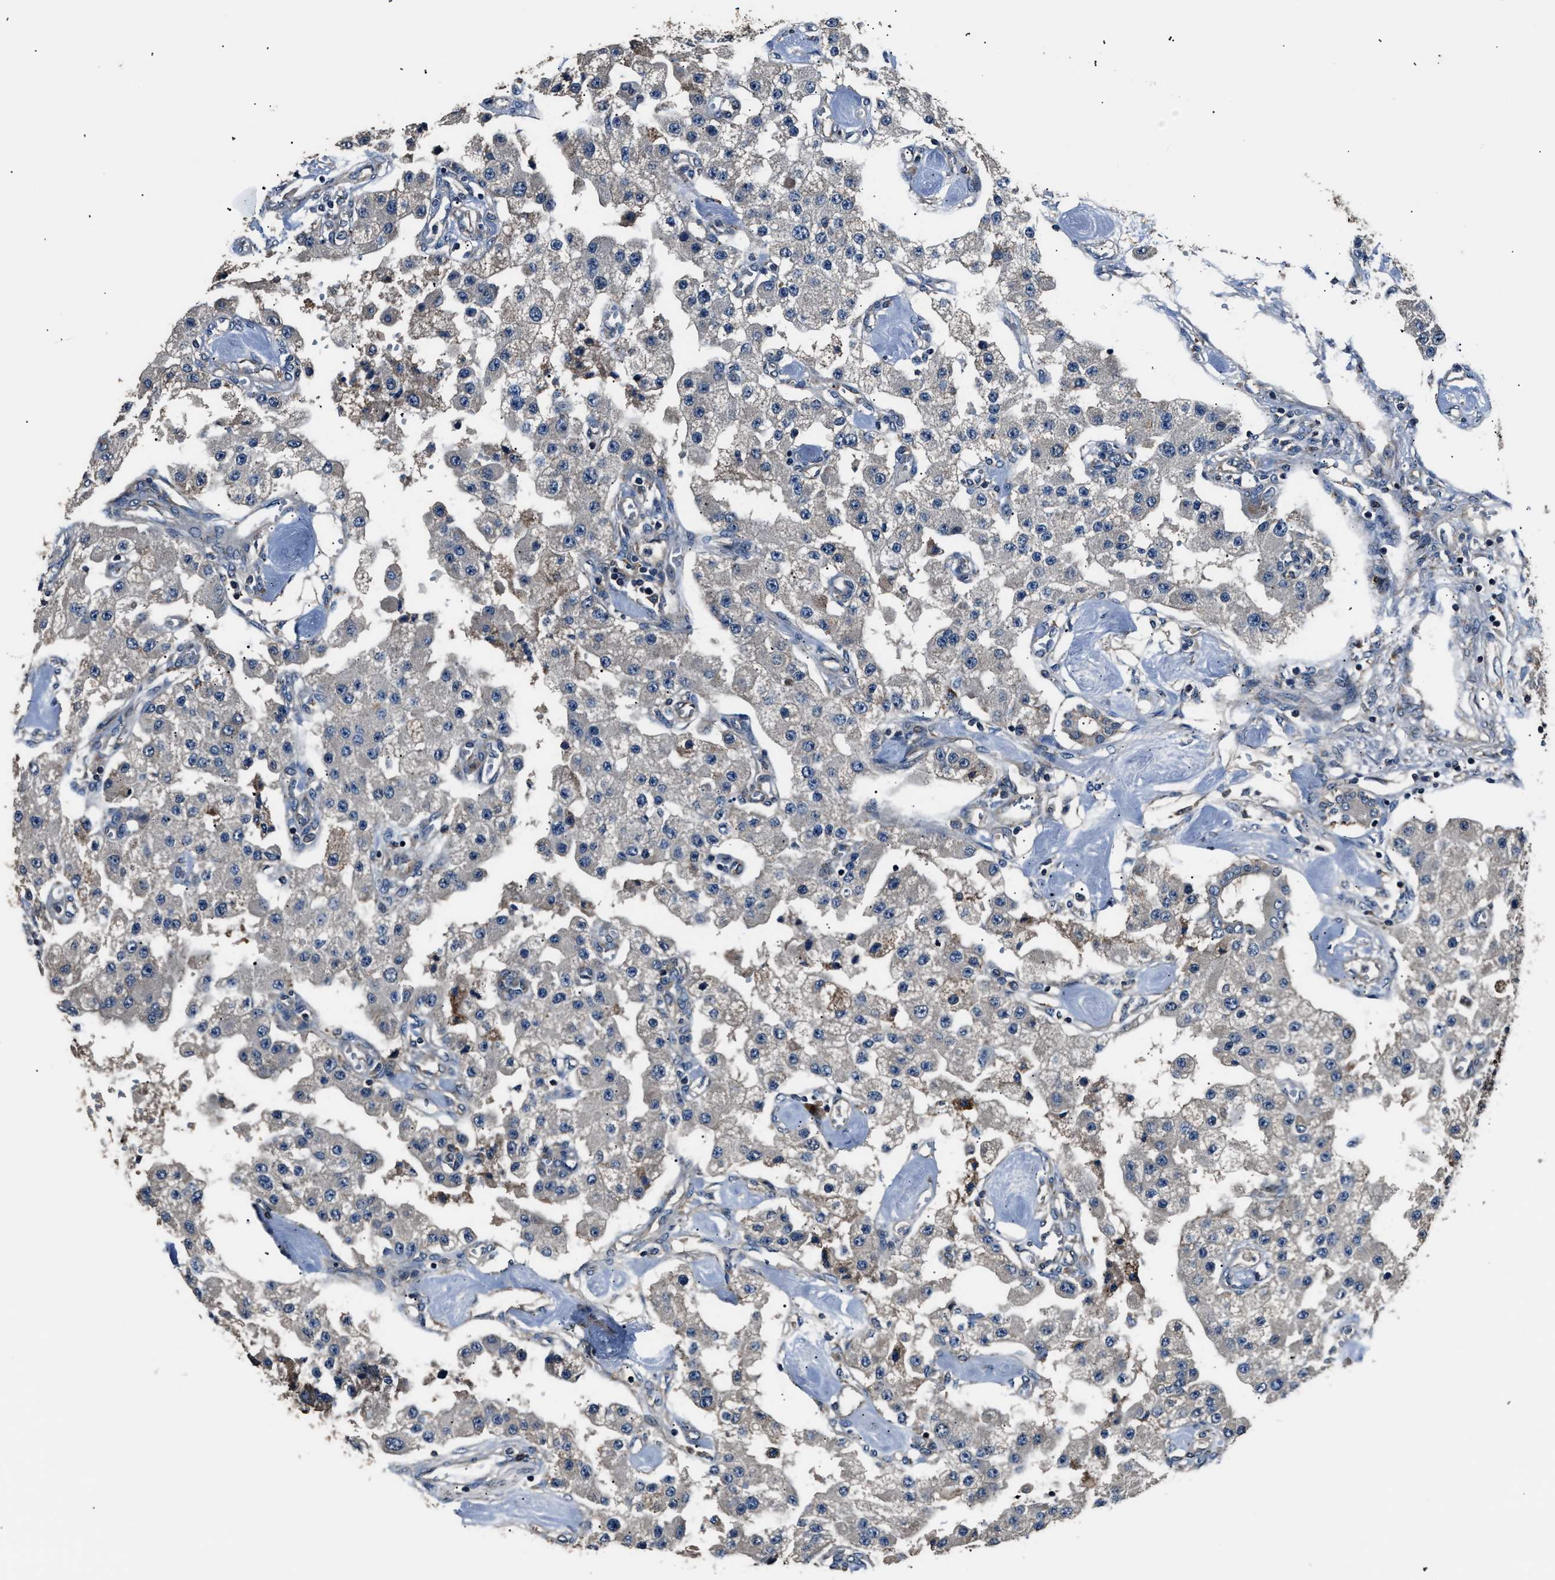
{"staining": {"intensity": "negative", "quantity": "none", "location": "none"}, "tissue": "carcinoid", "cell_type": "Tumor cells", "image_type": "cancer", "snomed": [{"axis": "morphology", "description": "Carcinoid, malignant, NOS"}, {"axis": "topography", "description": "Pancreas"}], "caption": "The micrograph reveals no significant positivity in tumor cells of carcinoid. (DAB (3,3'-diaminobenzidine) IHC with hematoxylin counter stain).", "gene": "IMPDH2", "patient": {"sex": "male", "age": 41}}